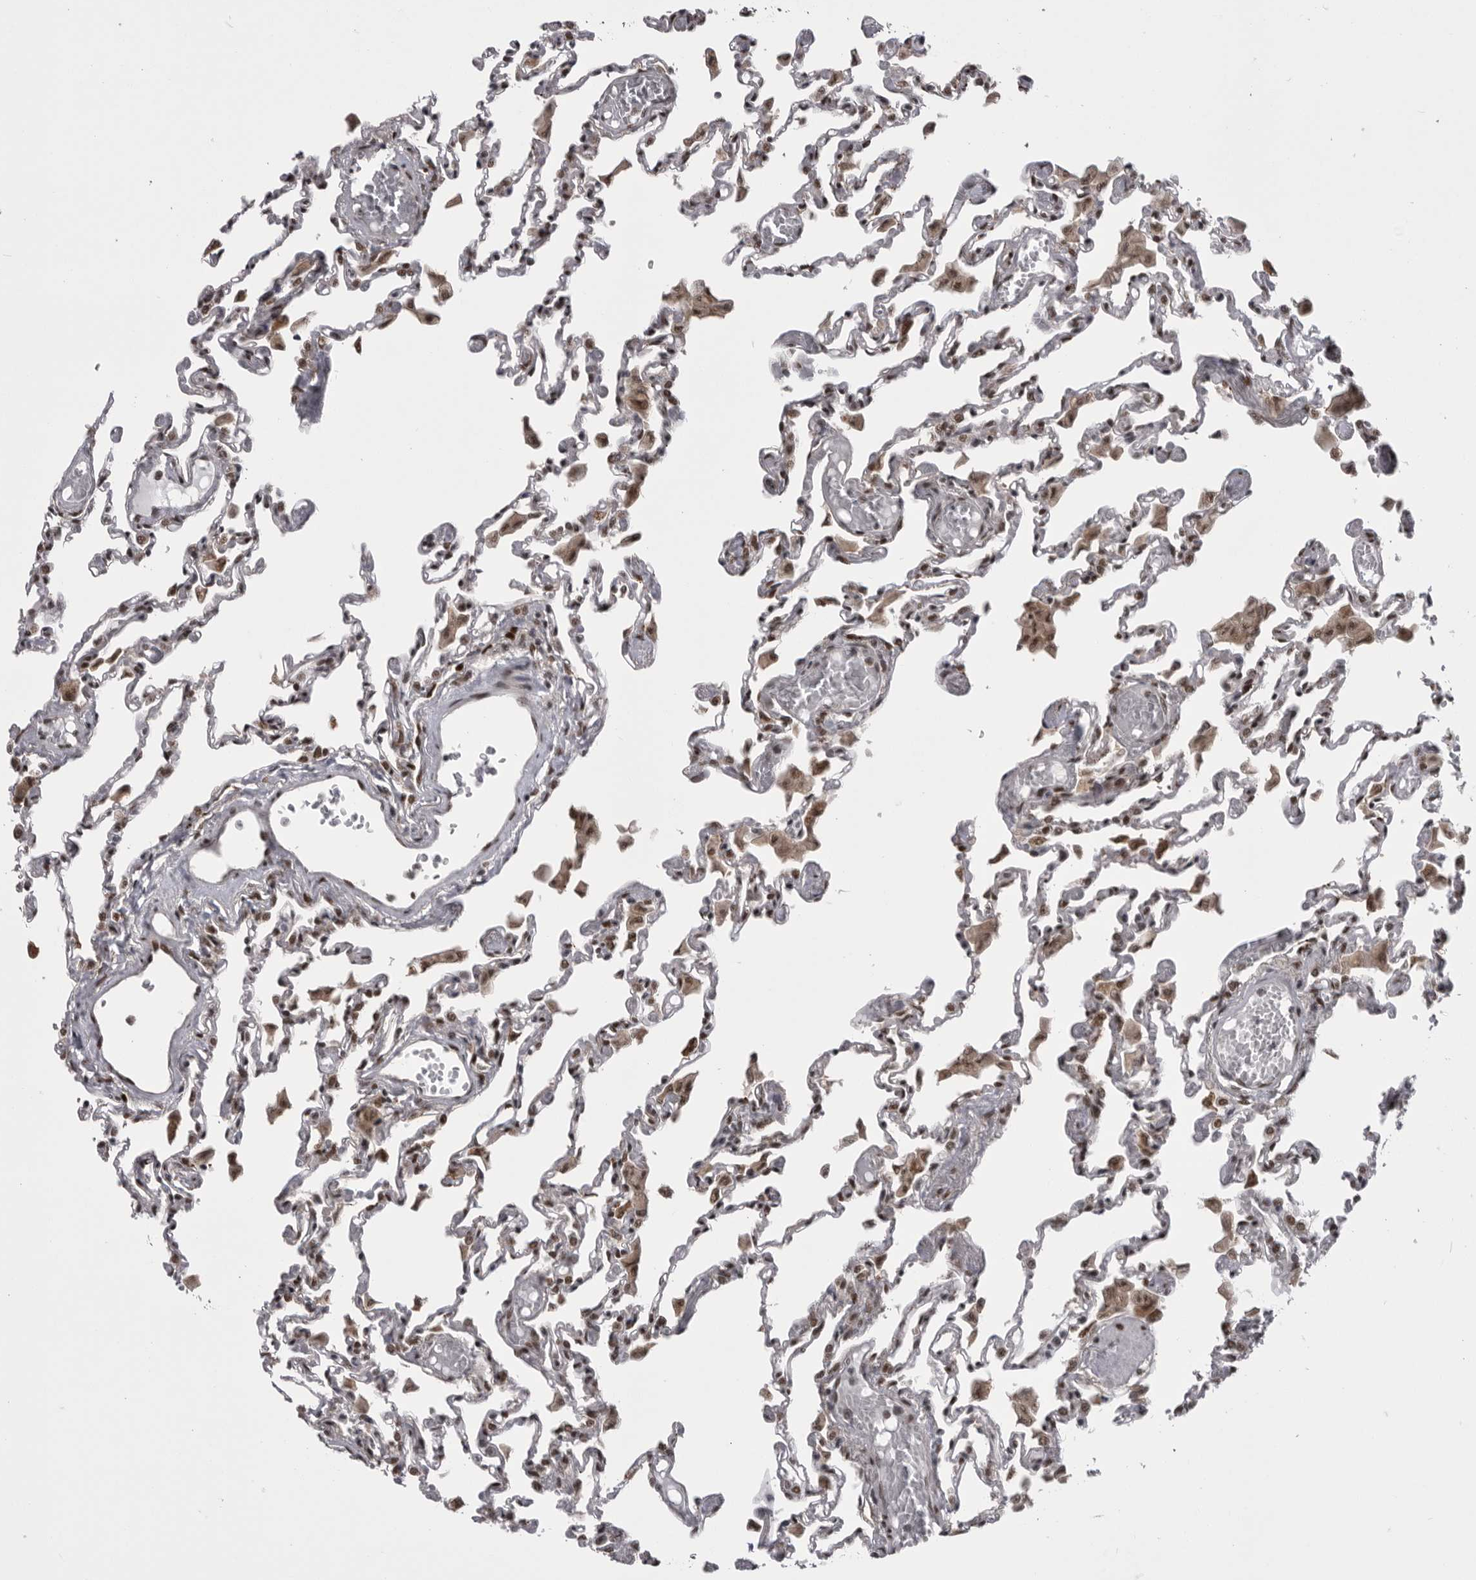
{"staining": {"intensity": "moderate", "quantity": ">75%", "location": "nuclear"}, "tissue": "lung", "cell_type": "Alveolar cells", "image_type": "normal", "snomed": [{"axis": "morphology", "description": "Normal tissue, NOS"}, {"axis": "topography", "description": "Bronchus"}, {"axis": "topography", "description": "Lung"}], "caption": "Protein analysis of normal lung demonstrates moderate nuclear positivity in about >75% of alveolar cells.", "gene": "MEPCE", "patient": {"sex": "female", "age": 49}}